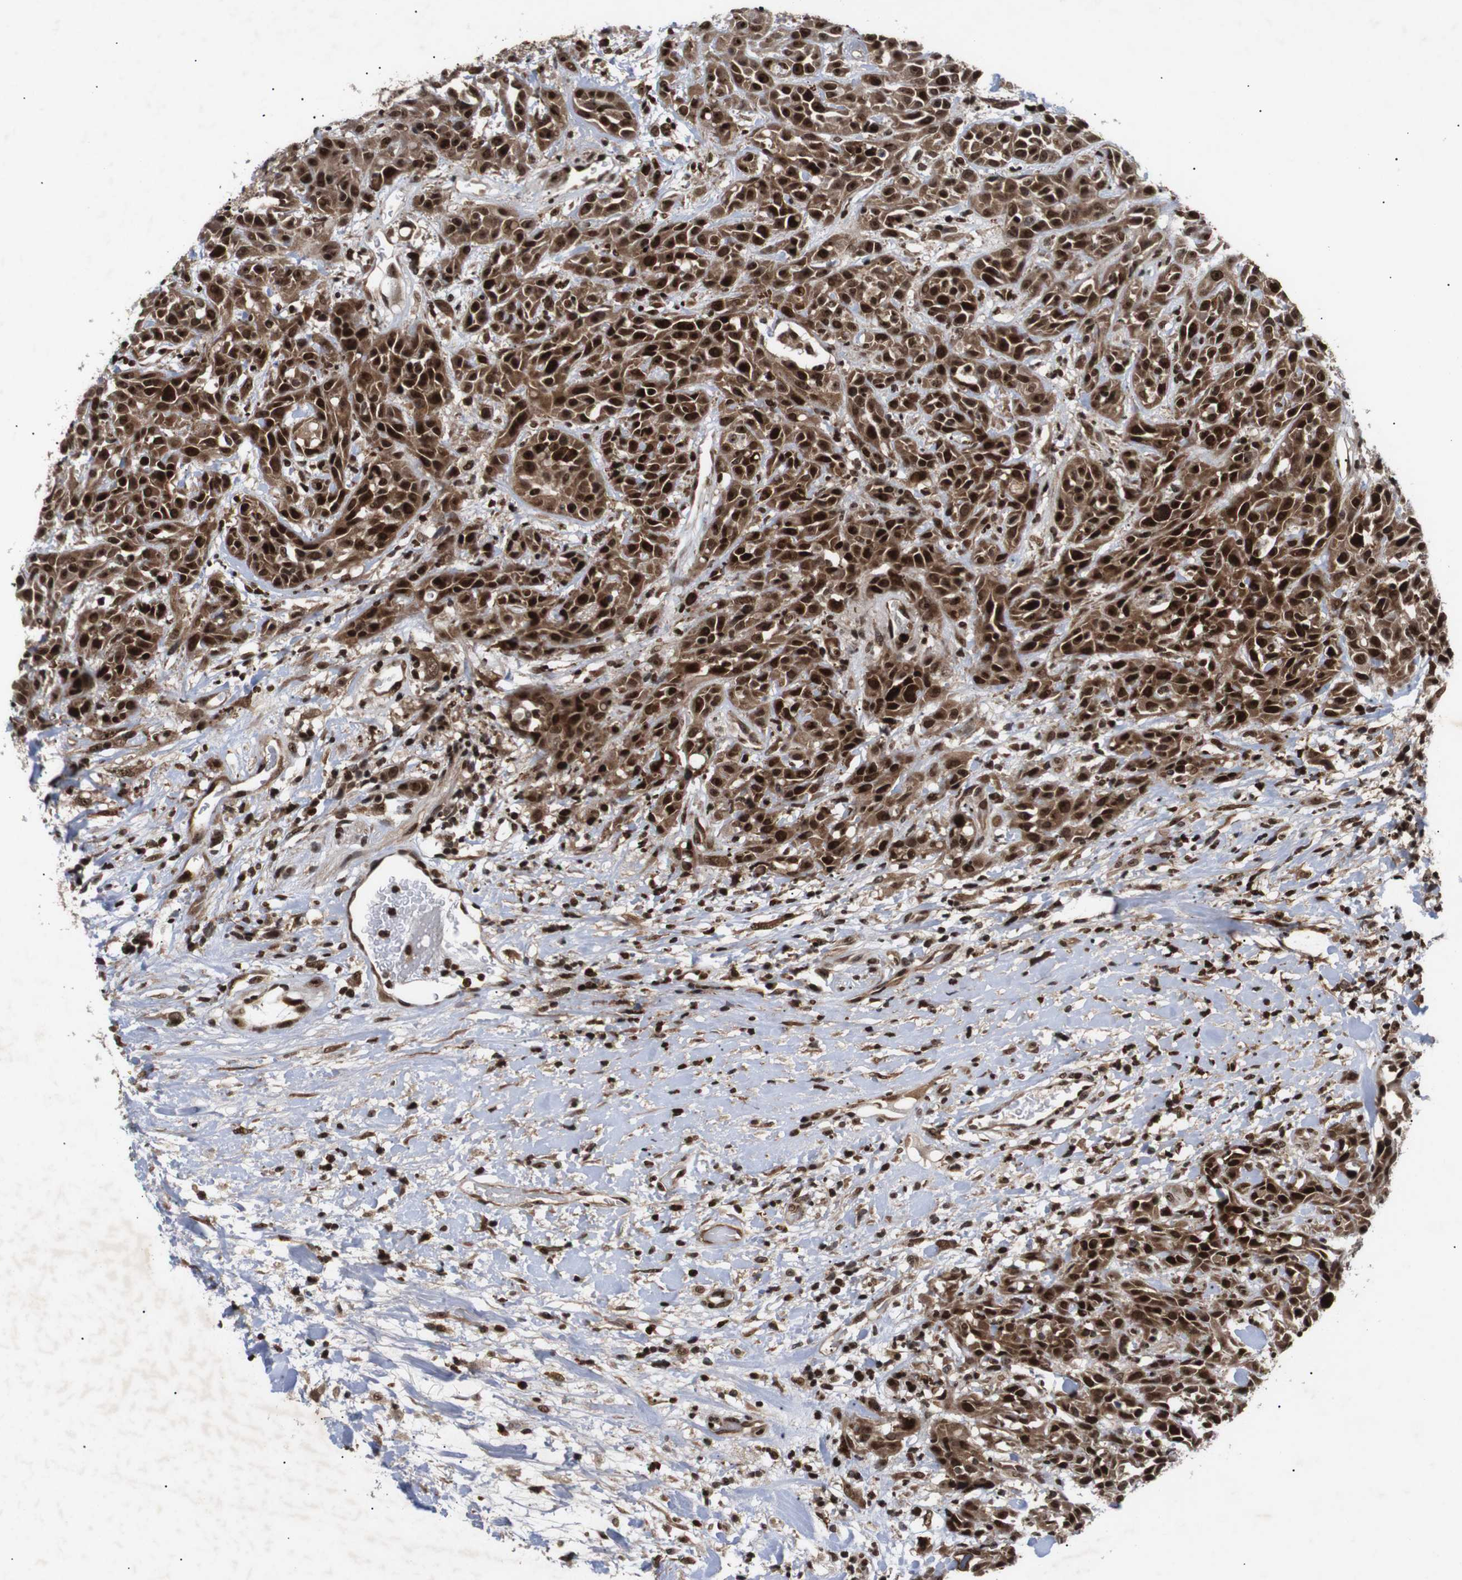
{"staining": {"intensity": "strong", "quantity": ">75%", "location": "cytoplasmic/membranous,nuclear"}, "tissue": "head and neck cancer", "cell_type": "Tumor cells", "image_type": "cancer", "snomed": [{"axis": "morphology", "description": "Normal tissue, NOS"}, {"axis": "morphology", "description": "Squamous cell carcinoma, NOS"}, {"axis": "topography", "description": "Cartilage tissue"}, {"axis": "topography", "description": "Head-Neck"}], "caption": "Head and neck cancer (squamous cell carcinoma) stained with immunohistochemistry (IHC) reveals strong cytoplasmic/membranous and nuclear expression in about >75% of tumor cells.", "gene": "KIF23", "patient": {"sex": "male", "age": 62}}